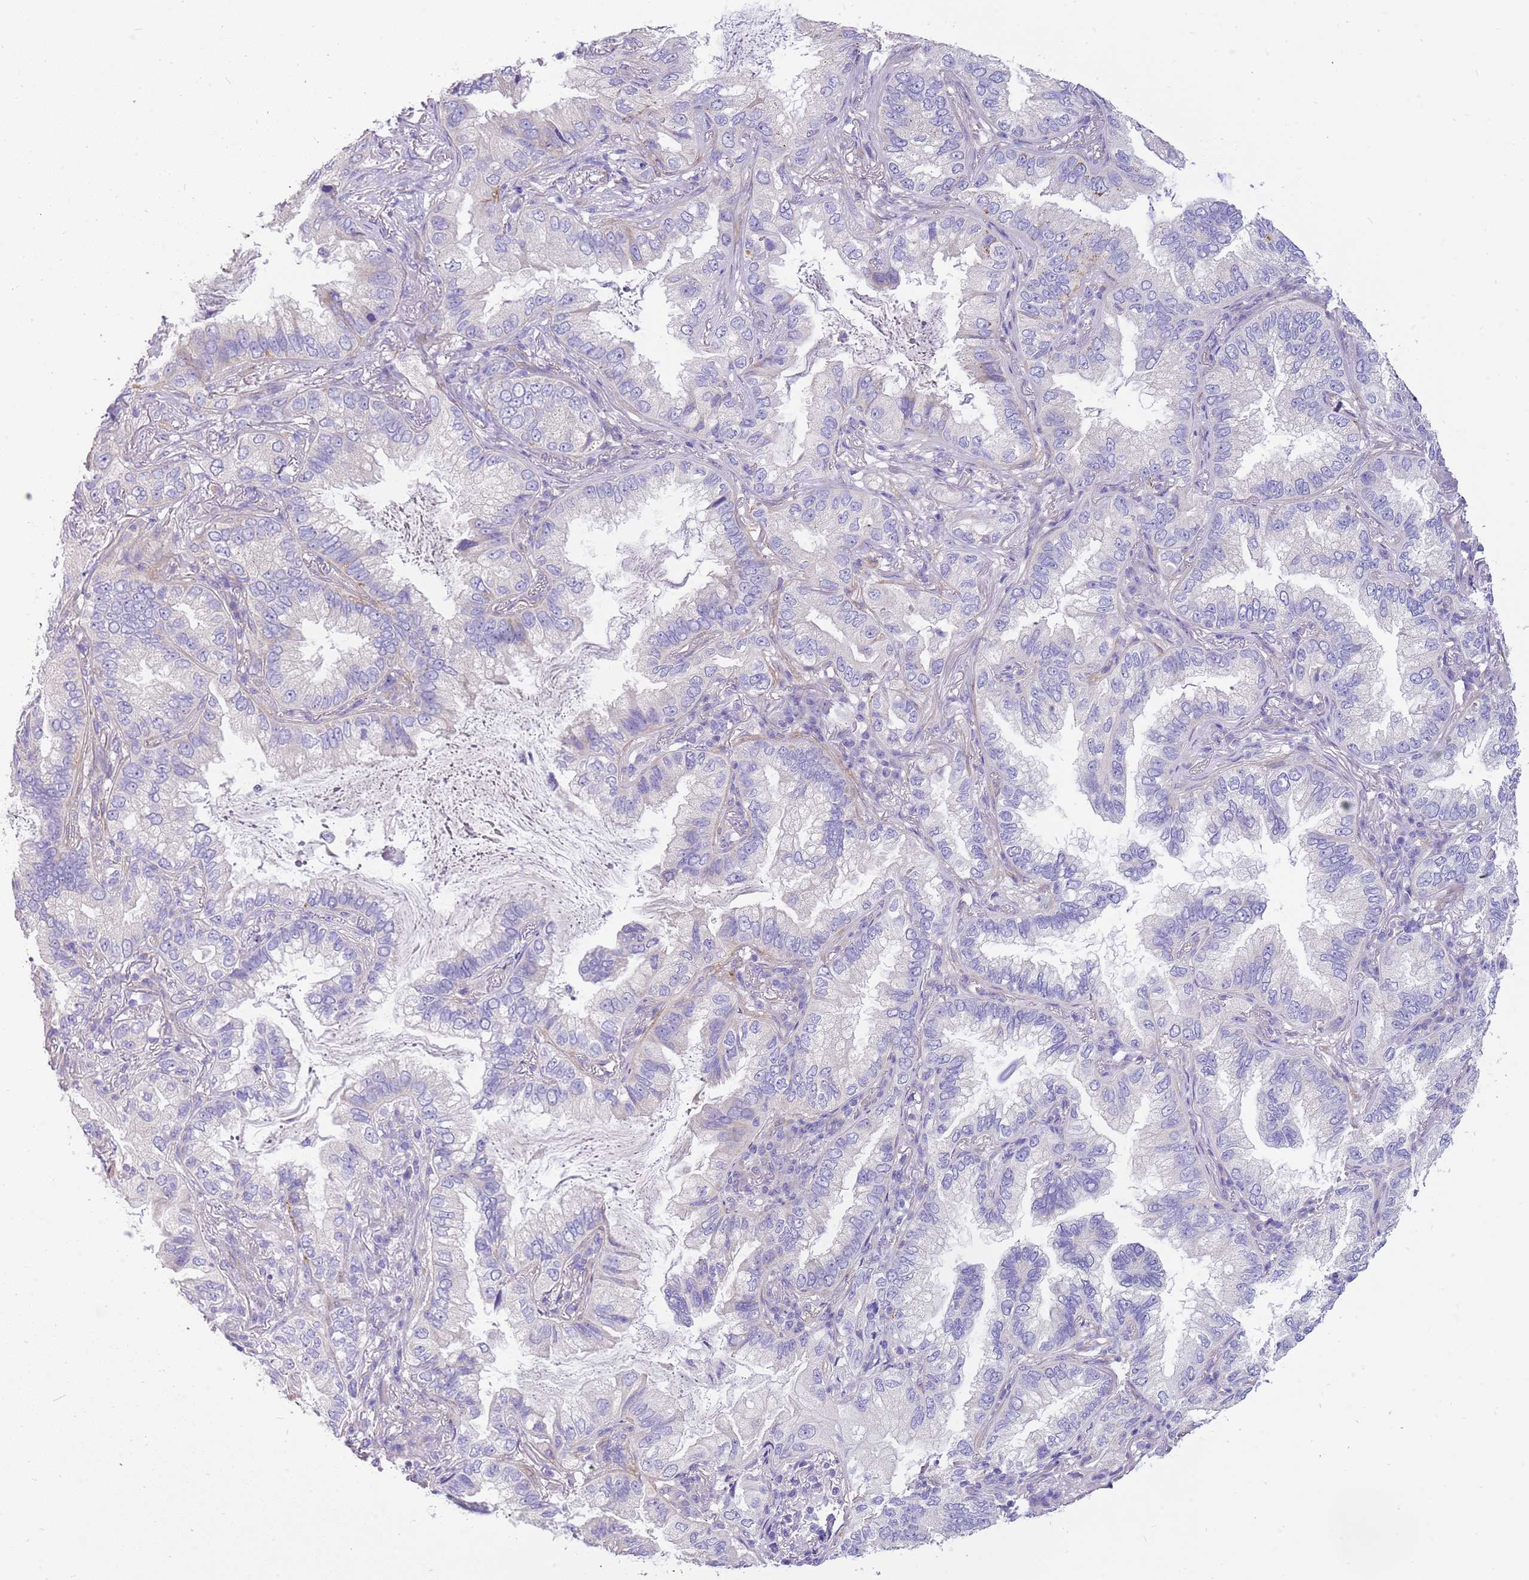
{"staining": {"intensity": "negative", "quantity": "none", "location": "none"}, "tissue": "lung cancer", "cell_type": "Tumor cells", "image_type": "cancer", "snomed": [{"axis": "morphology", "description": "Adenocarcinoma, NOS"}, {"axis": "topography", "description": "Lung"}], "caption": "The immunohistochemistry photomicrograph has no significant expression in tumor cells of lung cancer tissue.", "gene": "SERINC3", "patient": {"sex": "female", "age": 69}}